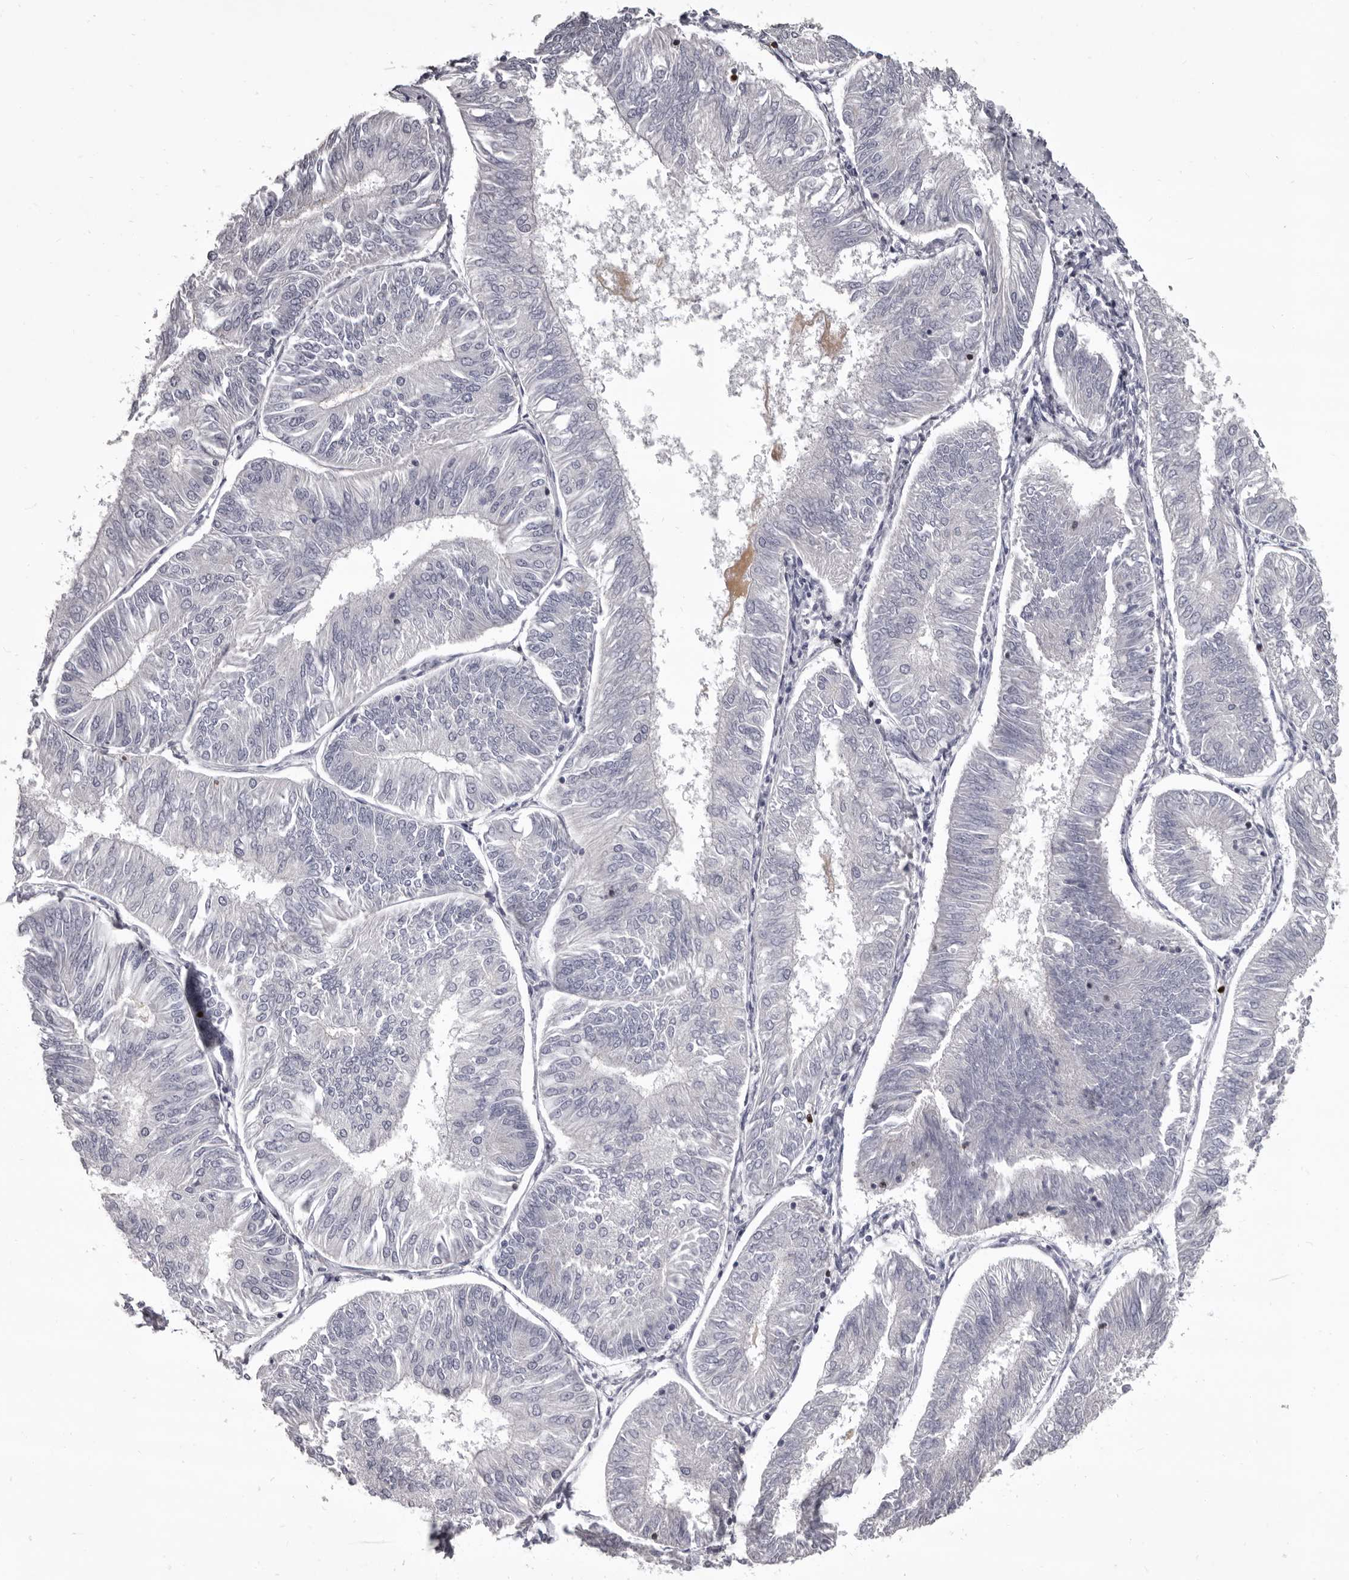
{"staining": {"intensity": "negative", "quantity": "none", "location": "none"}, "tissue": "endometrial cancer", "cell_type": "Tumor cells", "image_type": "cancer", "snomed": [{"axis": "morphology", "description": "Adenocarcinoma, NOS"}, {"axis": "topography", "description": "Endometrium"}], "caption": "The immunohistochemistry (IHC) micrograph has no significant expression in tumor cells of endometrial cancer (adenocarcinoma) tissue.", "gene": "GZMH", "patient": {"sex": "female", "age": 58}}